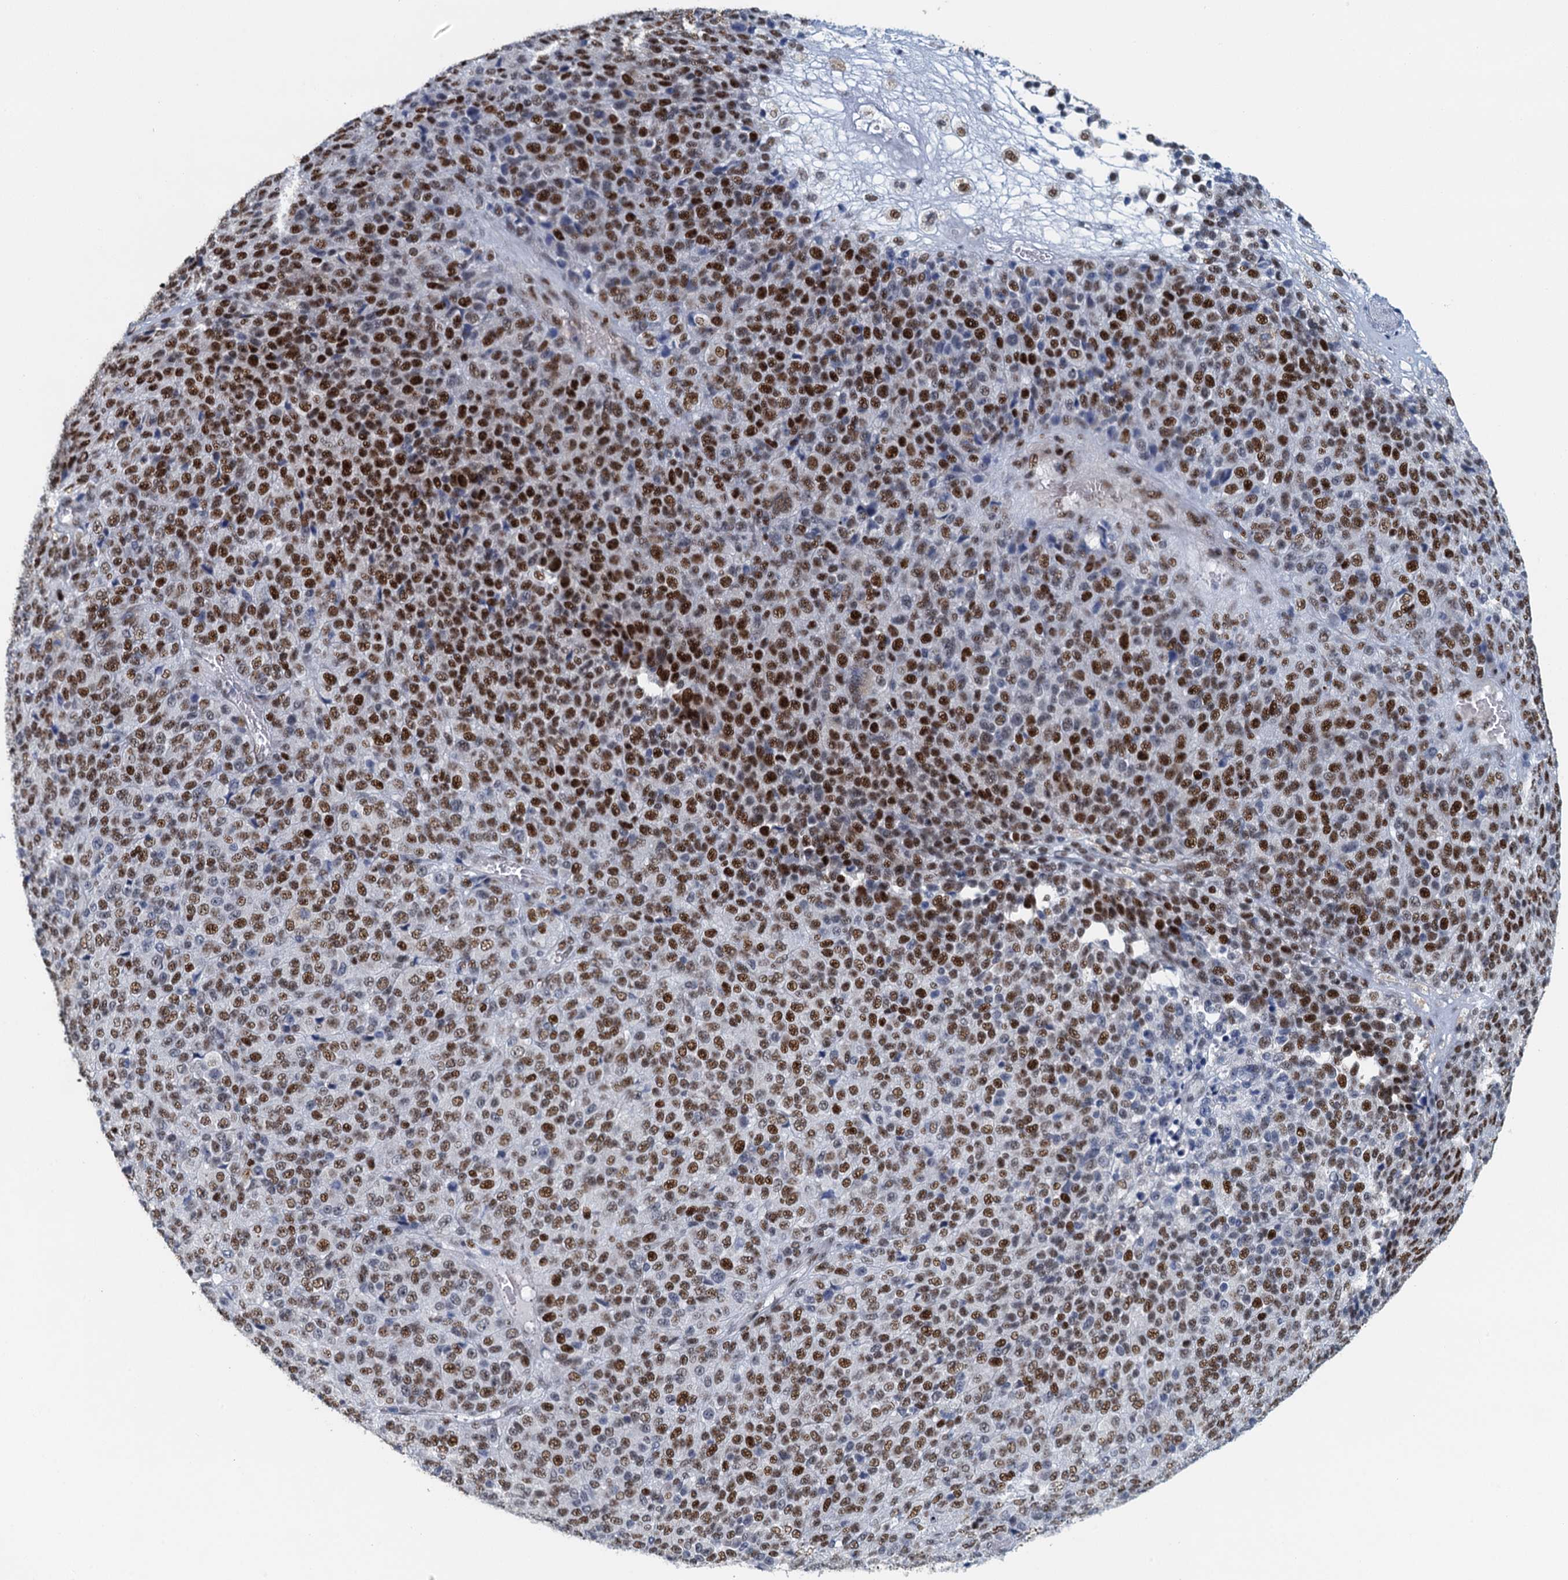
{"staining": {"intensity": "strong", "quantity": "25%-75%", "location": "nuclear"}, "tissue": "melanoma", "cell_type": "Tumor cells", "image_type": "cancer", "snomed": [{"axis": "morphology", "description": "Malignant melanoma, Metastatic site"}, {"axis": "topography", "description": "Brain"}], "caption": "IHC (DAB (3,3'-diaminobenzidine)) staining of human malignant melanoma (metastatic site) shows strong nuclear protein staining in approximately 25%-75% of tumor cells.", "gene": "TTLL9", "patient": {"sex": "female", "age": 56}}